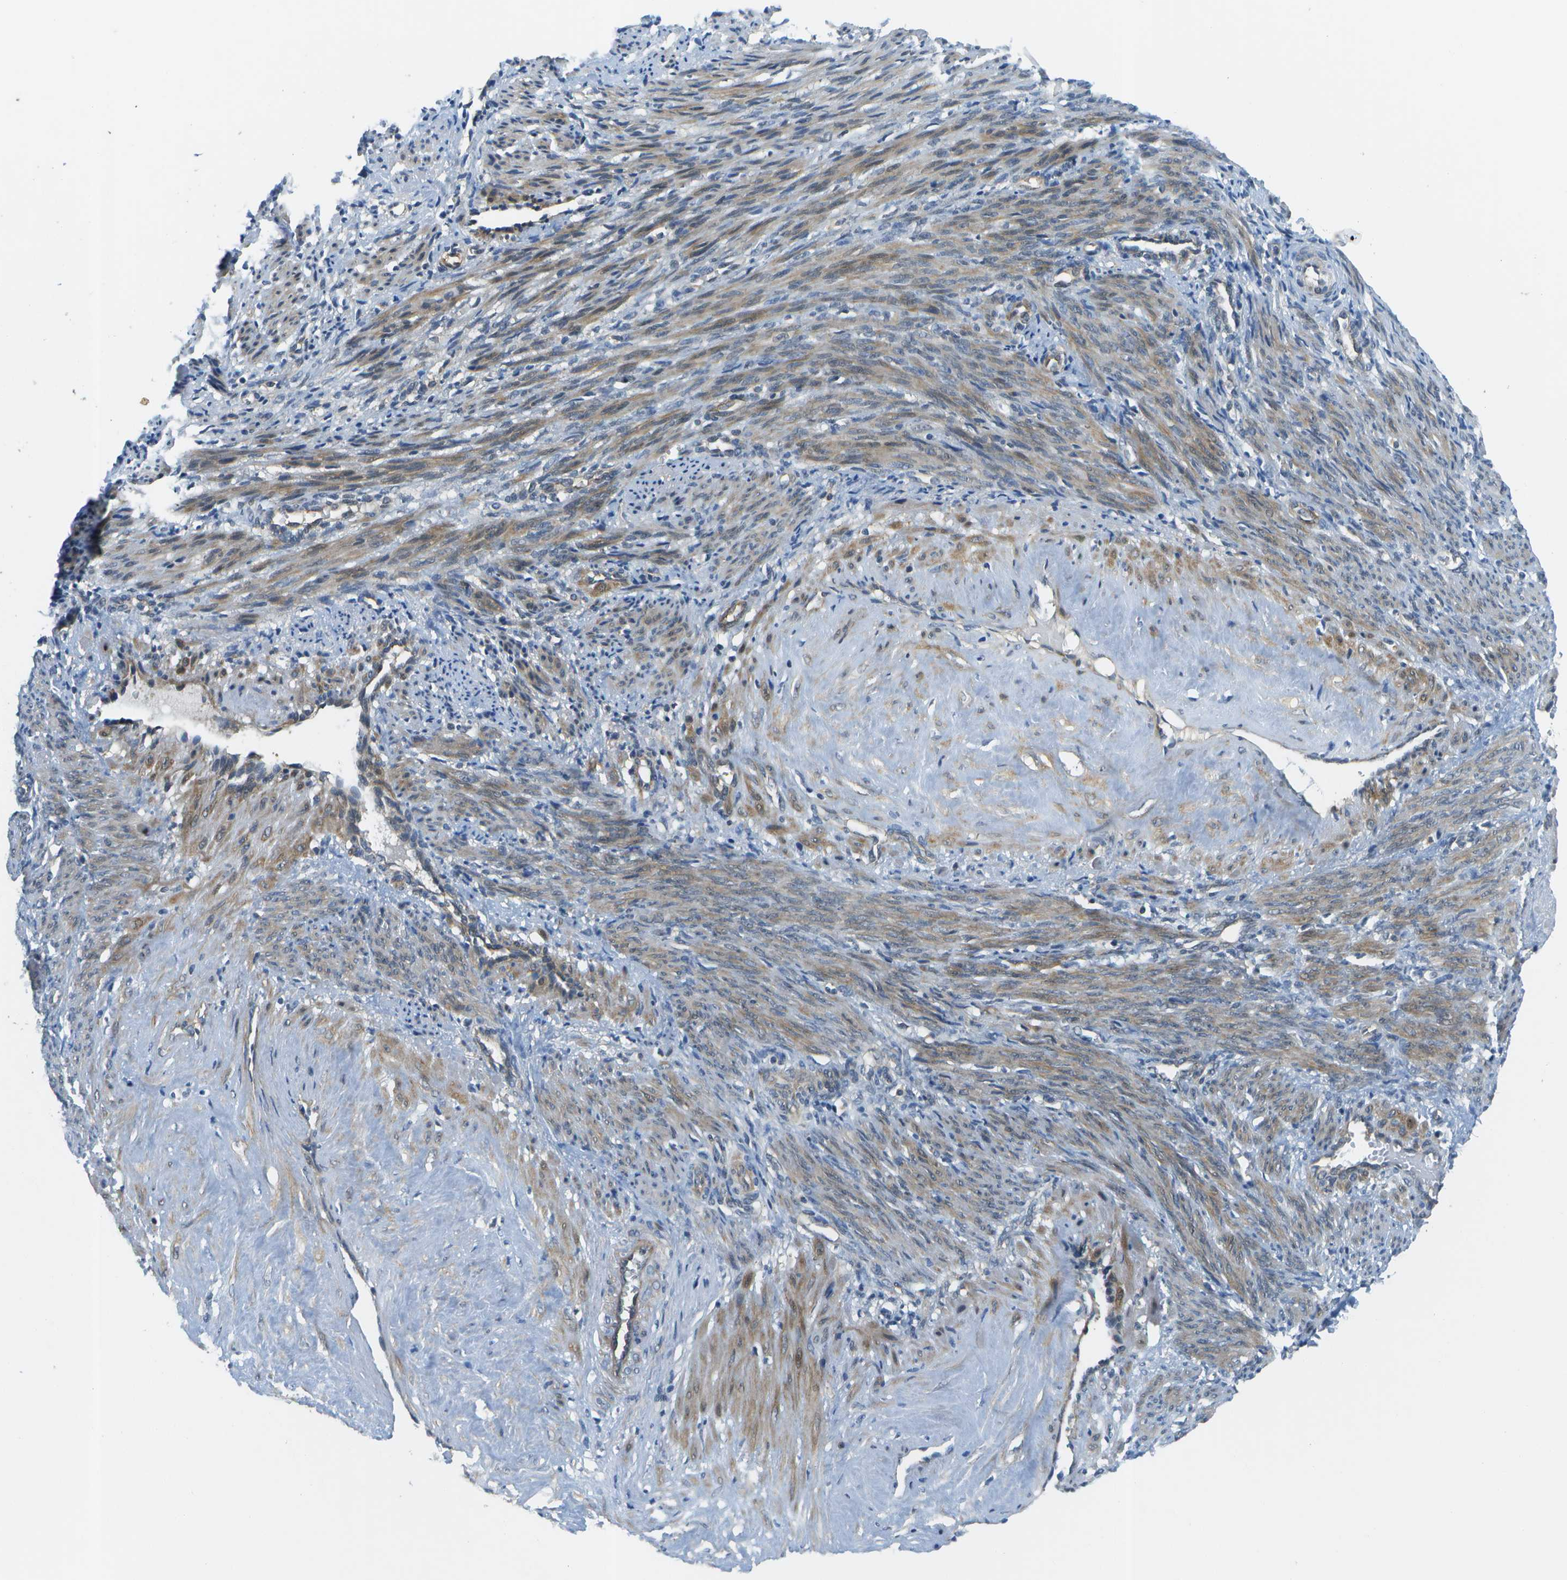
{"staining": {"intensity": "moderate", "quantity": ">75%", "location": "cytoplasmic/membranous"}, "tissue": "smooth muscle", "cell_type": "Smooth muscle cells", "image_type": "normal", "snomed": [{"axis": "morphology", "description": "Normal tissue, NOS"}, {"axis": "topography", "description": "Endometrium"}], "caption": "Immunohistochemical staining of unremarkable human smooth muscle demonstrates medium levels of moderate cytoplasmic/membranous expression in approximately >75% of smooth muscle cells. The protein is shown in brown color, while the nuclei are stained blue.", "gene": "ENPP5", "patient": {"sex": "female", "age": 33}}